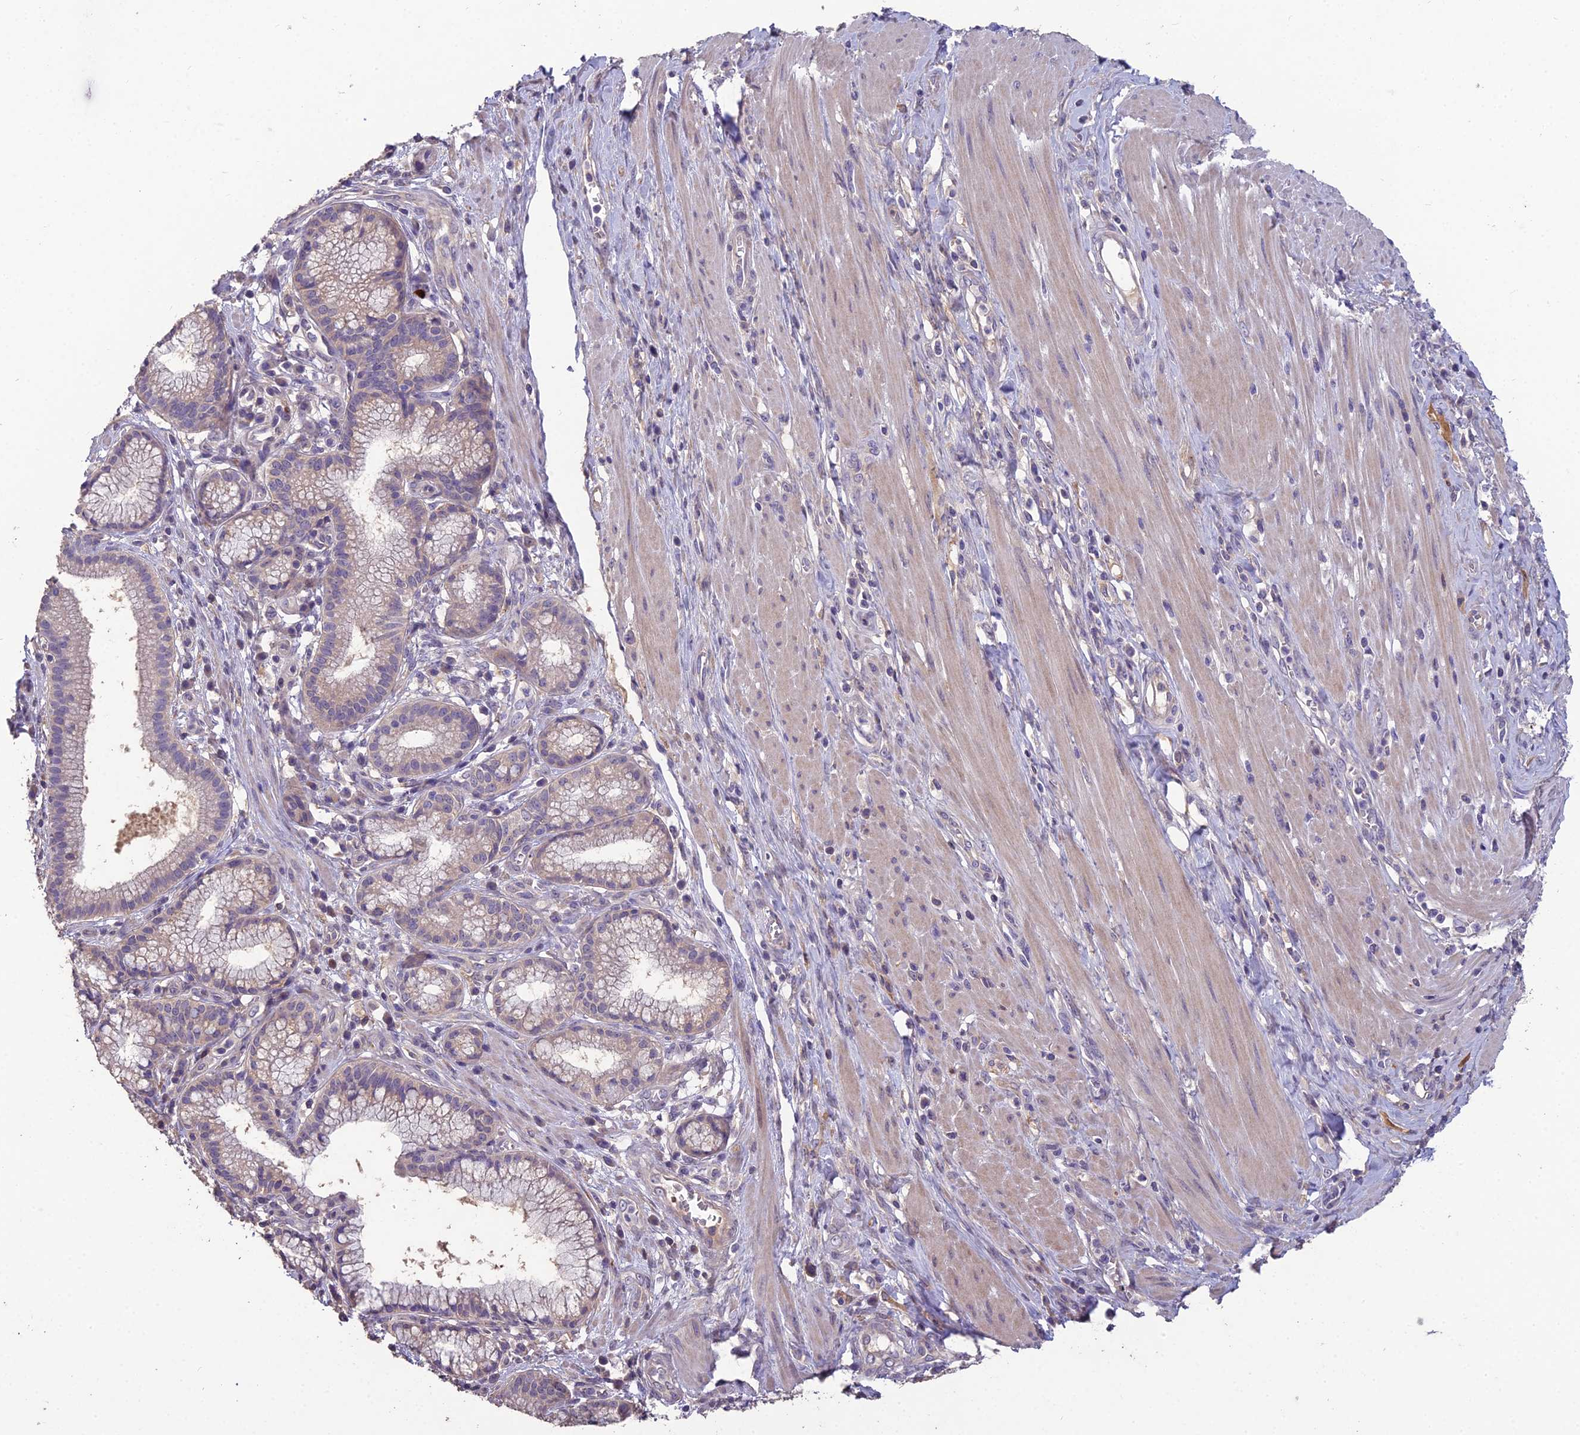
{"staining": {"intensity": "weak", "quantity": "25%-75%", "location": "cytoplasmic/membranous"}, "tissue": "pancreatic cancer", "cell_type": "Tumor cells", "image_type": "cancer", "snomed": [{"axis": "morphology", "description": "Adenocarcinoma, NOS"}, {"axis": "topography", "description": "Pancreas"}], "caption": "Immunohistochemistry (IHC) of pancreatic cancer exhibits low levels of weak cytoplasmic/membranous staining in approximately 25%-75% of tumor cells.", "gene": "CEACAM16", "patient": {"sex": "male", "age": 72}}